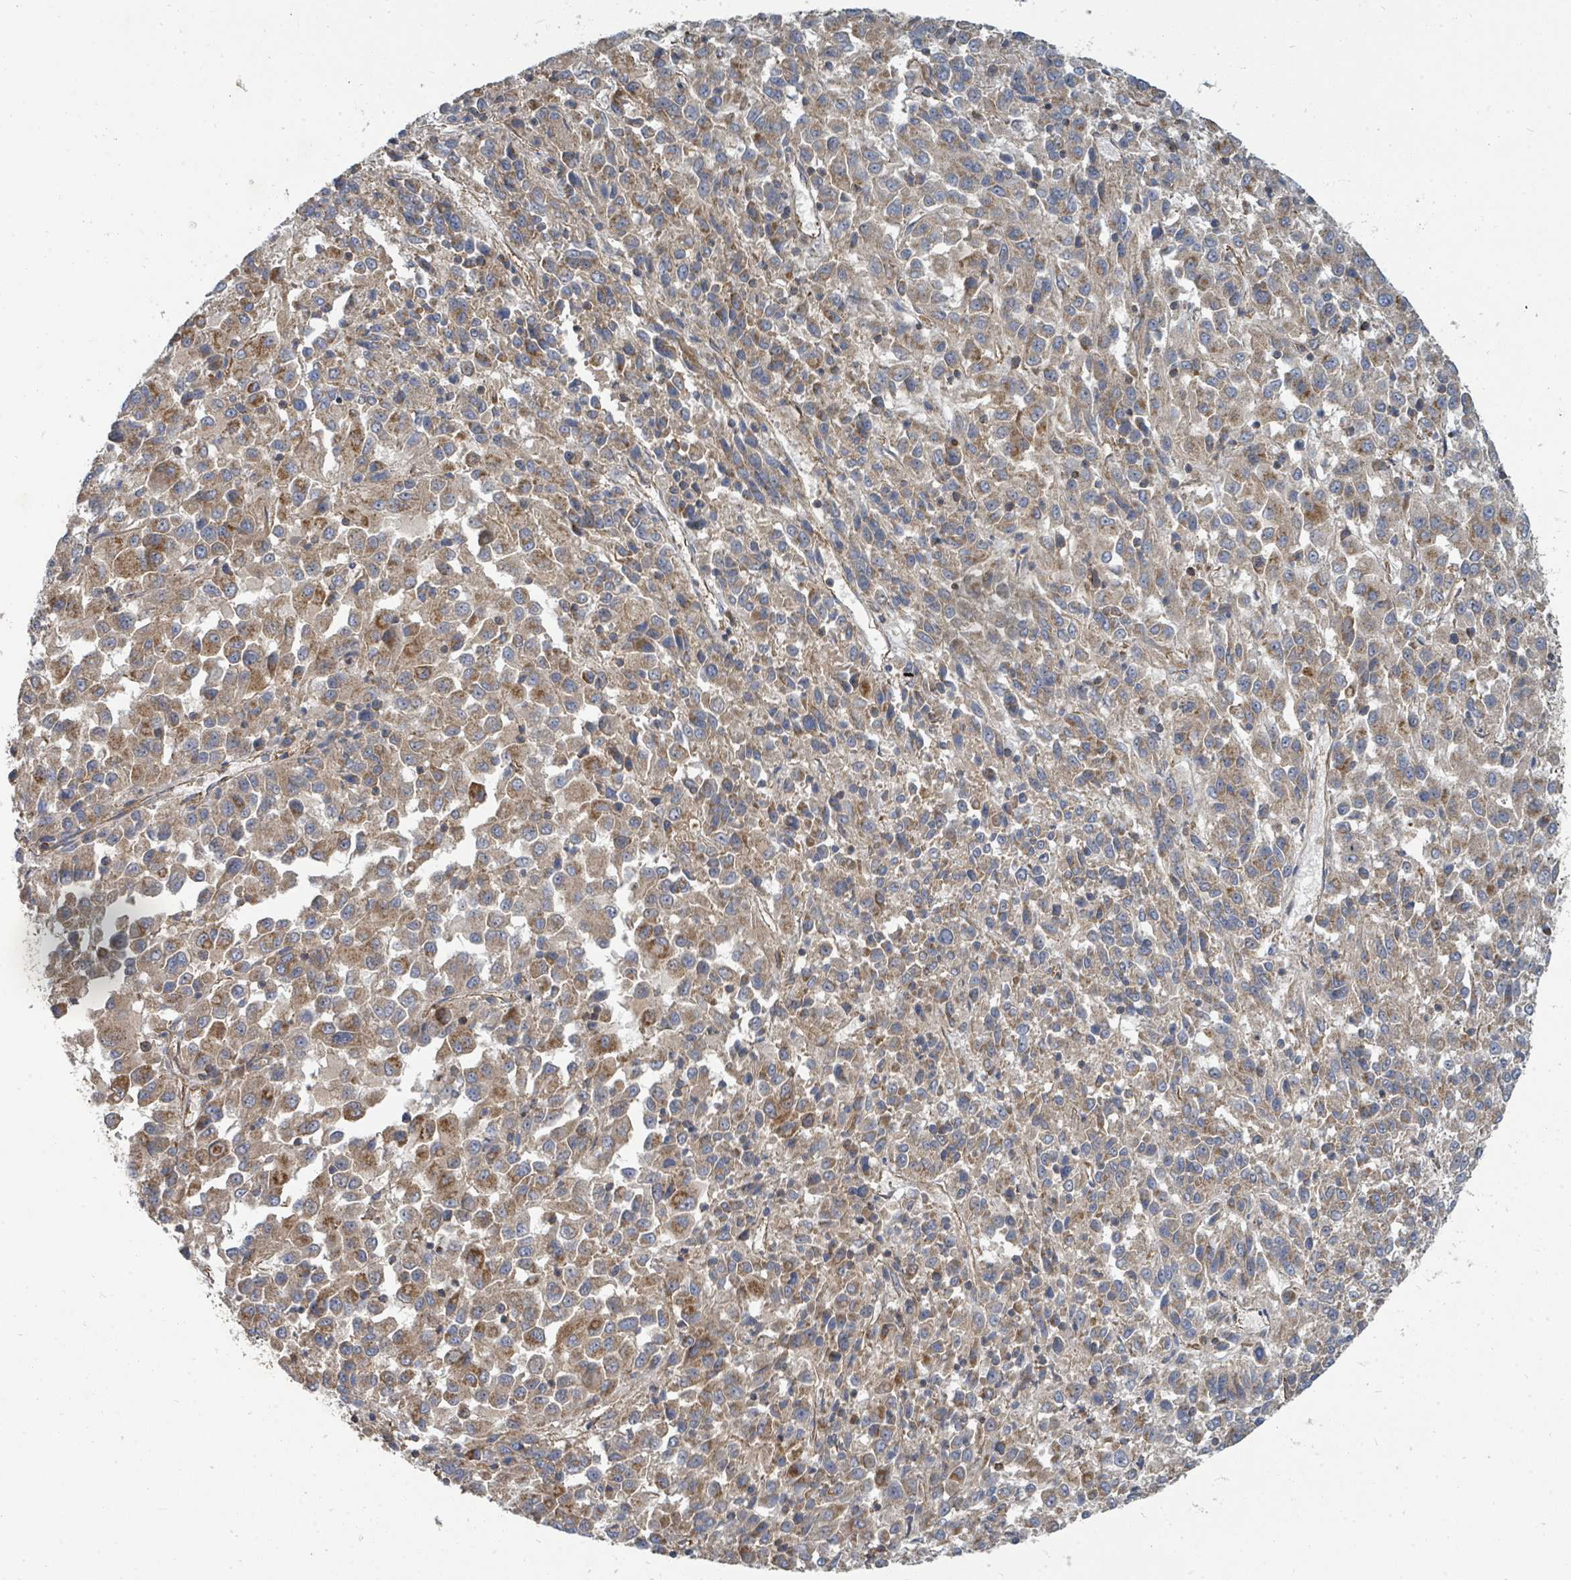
{"staining": {"intensity": "moderate", "quantity": ">75%", "location": "cytoplasmic/membranous"}, "tissue": "melanoma", "cell_type": "Tumor cells", "image_type": "cancer", "snomed": [{"axis": "morphology", "description": "Malignant melanoma, Metastatic site"}, {"axis": "topography", "description": "Lung"}], "caption": "Protein expression analysis of malignant melanoma (metastatic site) shows moderate cytoplasmic/membranous expression in approximately >75% of tumor cells. (DAB IHC with brightfield microscopy, high magnification).", "gene": "BOLA2B", "patient": {"sex": "male", "age": 64}}